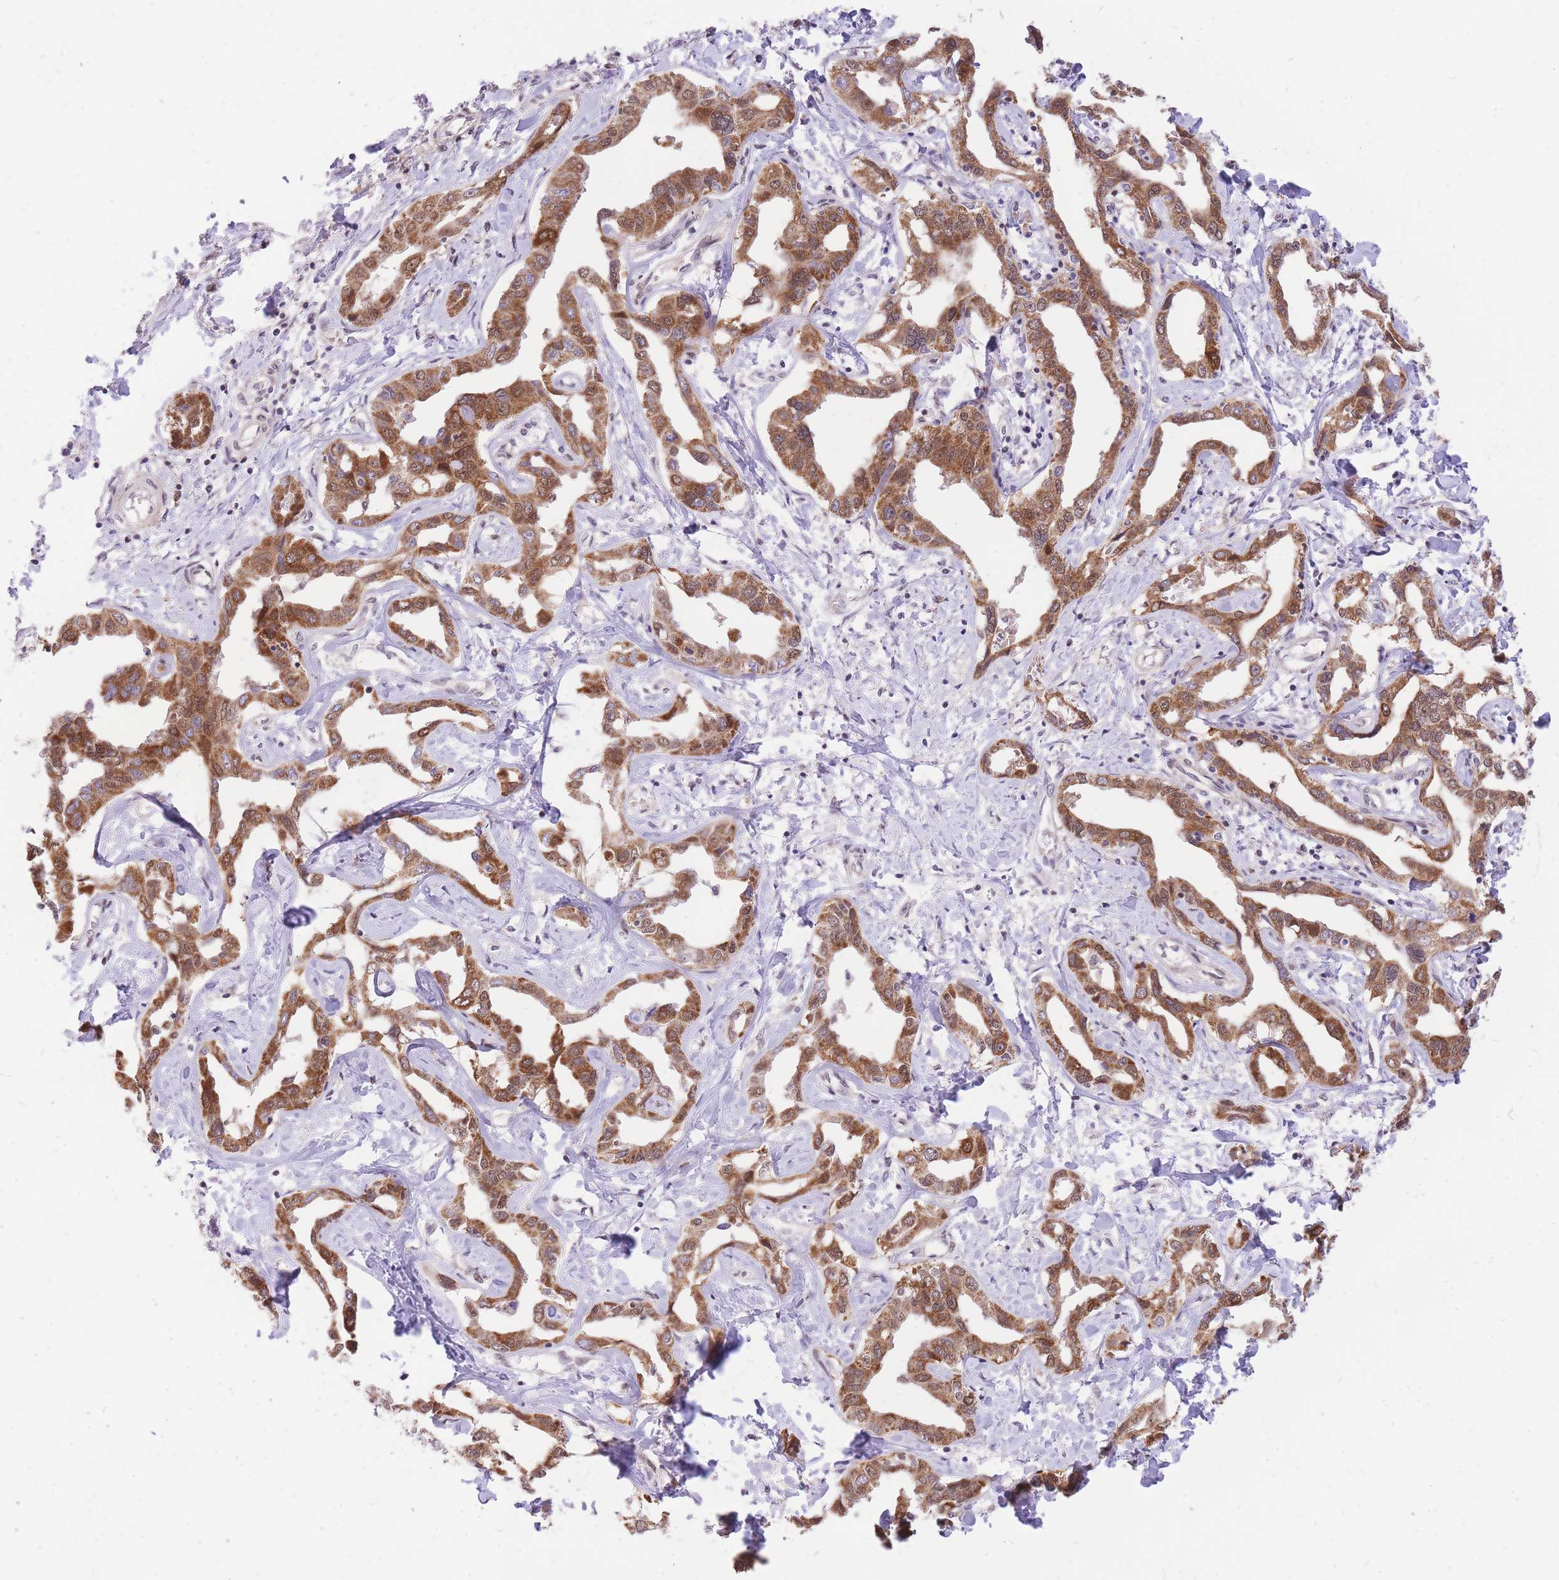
{"staining": {"intensity": "moderate", "quantity": ">75%", "location": "cytoplasmic/membranous,nuclear"}, "tissue": "liver cancer", "cell_type": "Tumor cells", "image_type": "cancer", "snomed": [{"axis": "morphology", "description": "Cholangiocarcinoma"}, {"axis": "topography", "description": "Liver"}], "caption": "Tumor cells reveal moderate cytoplasmic/membranous and nuclear expression in about >75% of cells in liver cancer (cholangiocarcinoma).", "gene": "MINDY2", "patient": {"sex": "male", "age": 59}}